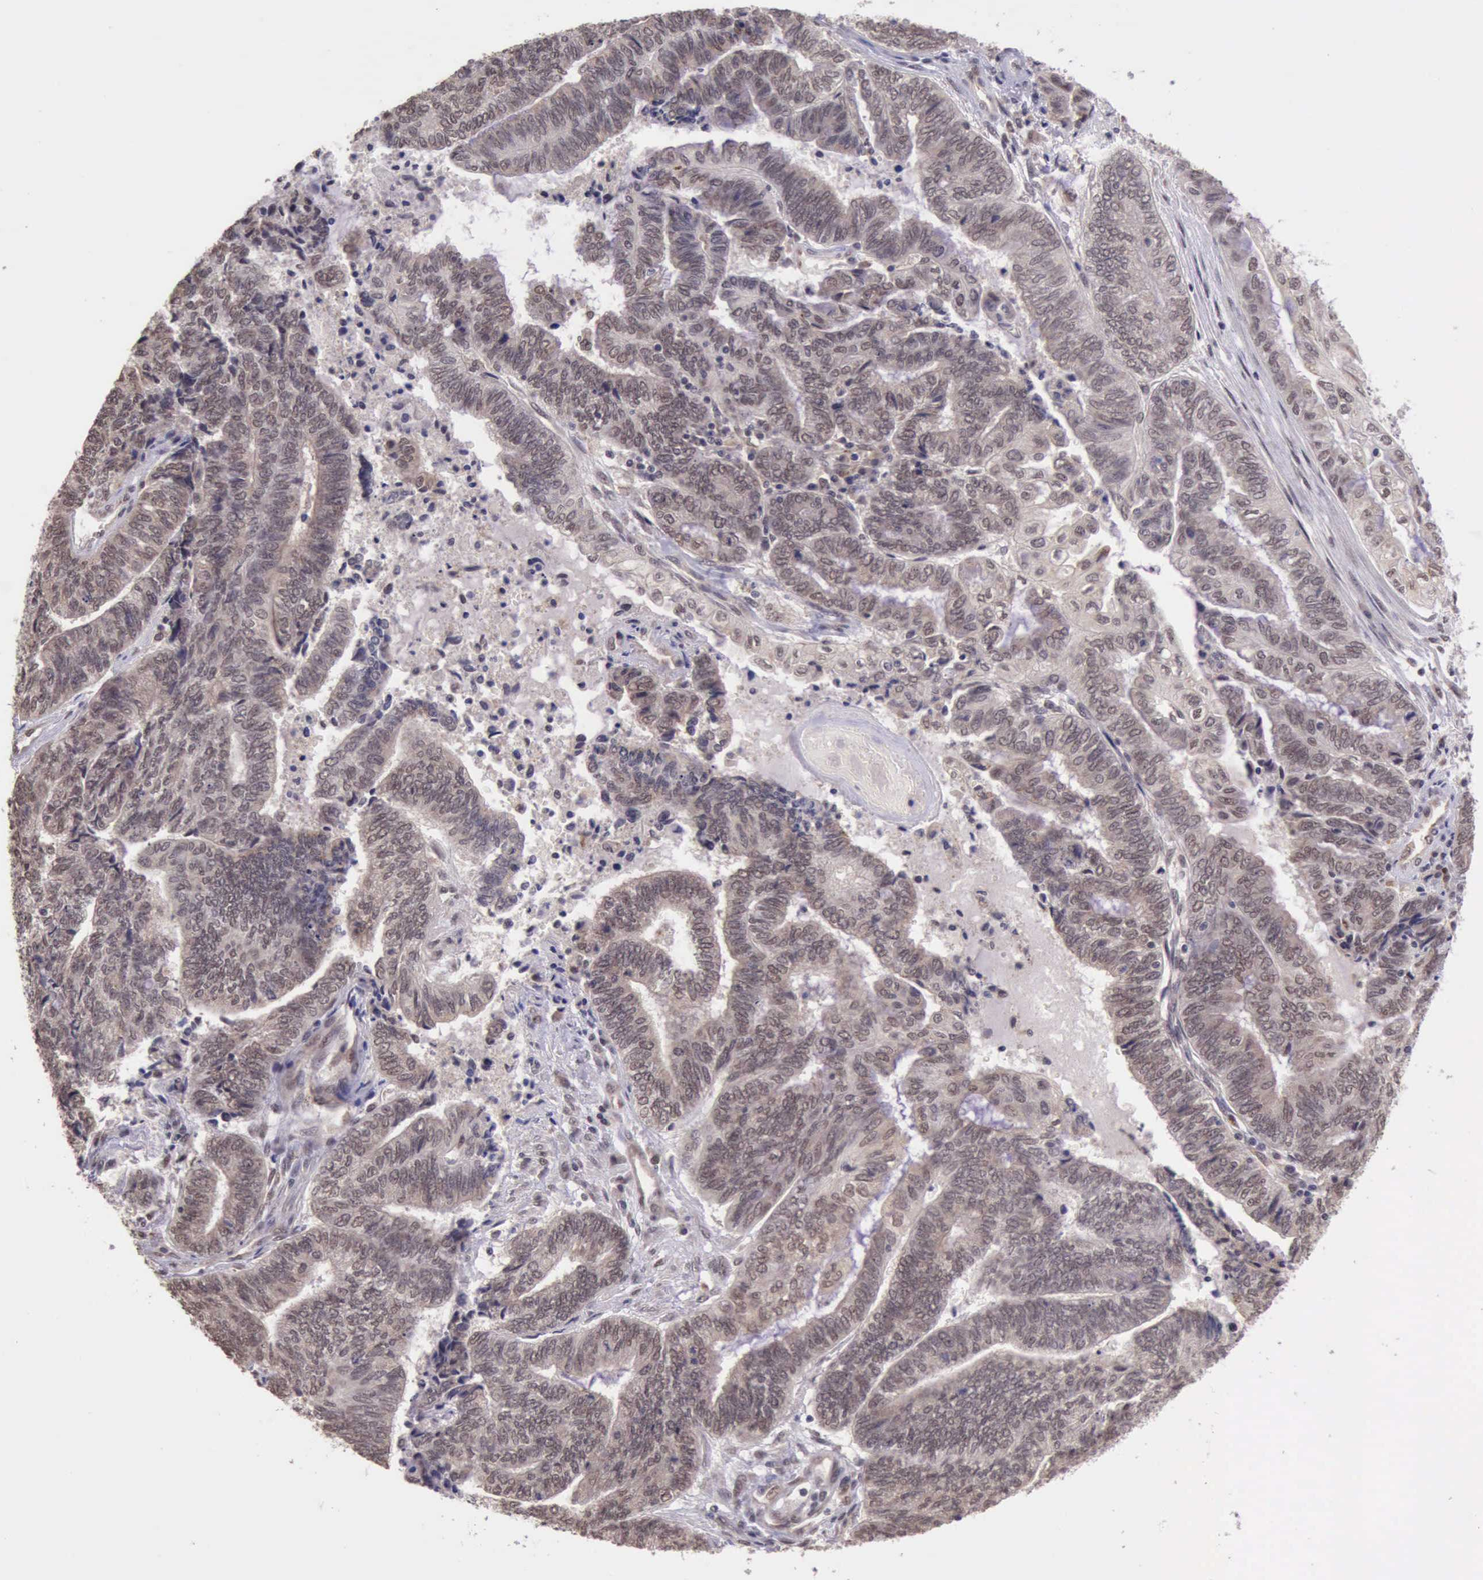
{"staining": {"intensity": "moderate", "quantity": ">75%", "location": "nuclear"}, "tissue": "endometrial cancer", "cell_type": "Tumor cells", "image_type": "cancer", "snomed": [{"axis": "morphology", "description": "Adenocarcinoma, NOS"}, {"axis": "topography", "description": "Uterus"}, {"axis": "topography", "description": "Endometrium"}], "caption": "The photomicrograph exhibits immunohistochemical staining of endometrial adenocarcinoma. There is moderate nuclear staining is appreciated in about >75% of tumor cells.", "gene": "PRPF39", "patient": {"sex": "female", "age": 70}}